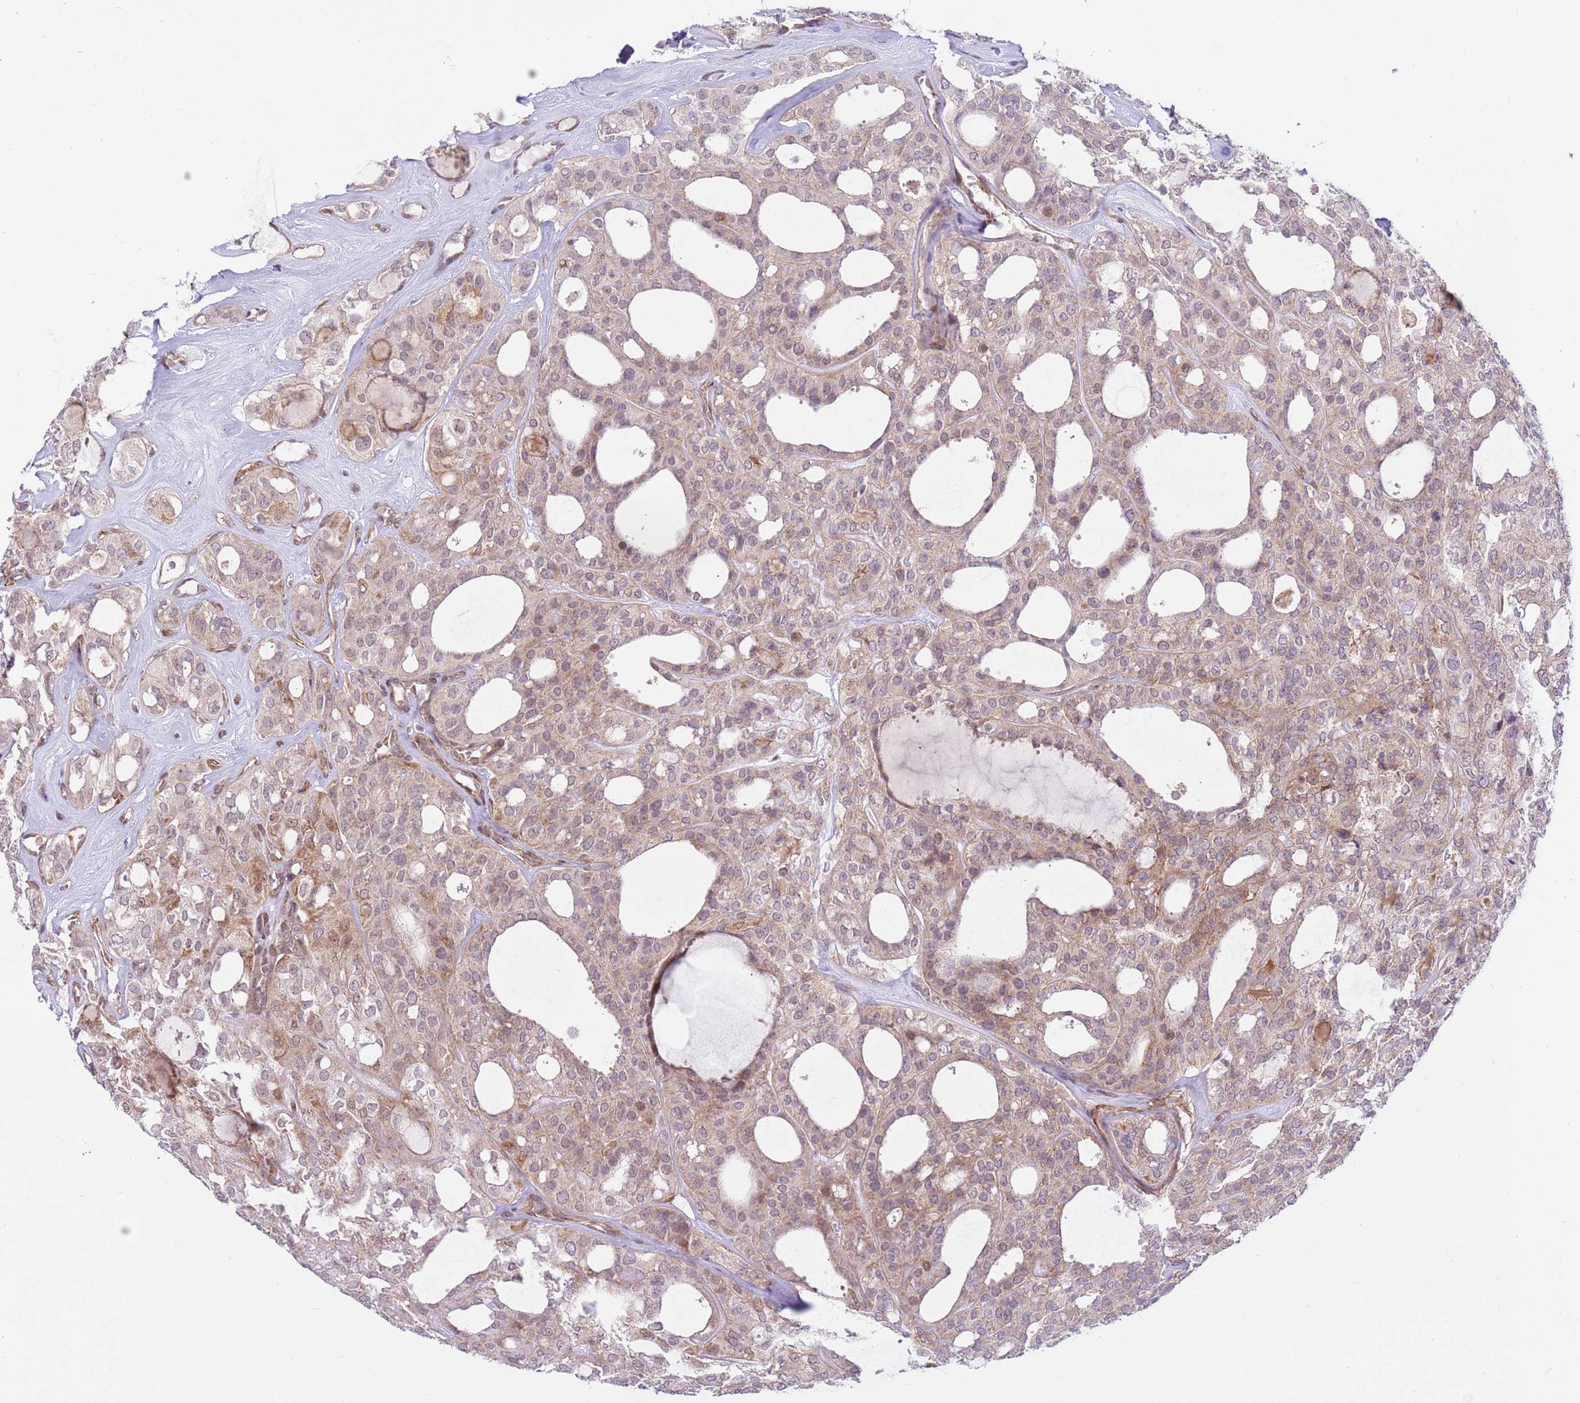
{"staining": {"intensity": "weak", "quantity": "<25%", "location": "cytoplasmic/membranous"}, "tissue": "thyroid cancer", "cell_type": "Tumor cells", "image_type": "cancer", "snomed": [{"axis": "morphology", "description": "Follicular adenoma carcinoma, NOS"}, {"axis": "topography", "description": "Thyroid gland"}], "caption": "The micrograph exhibits no staining of tumor cells in thyroid cancer.", "gene": "DCAF4", "patient": {"sex": "male", "age": 75}}